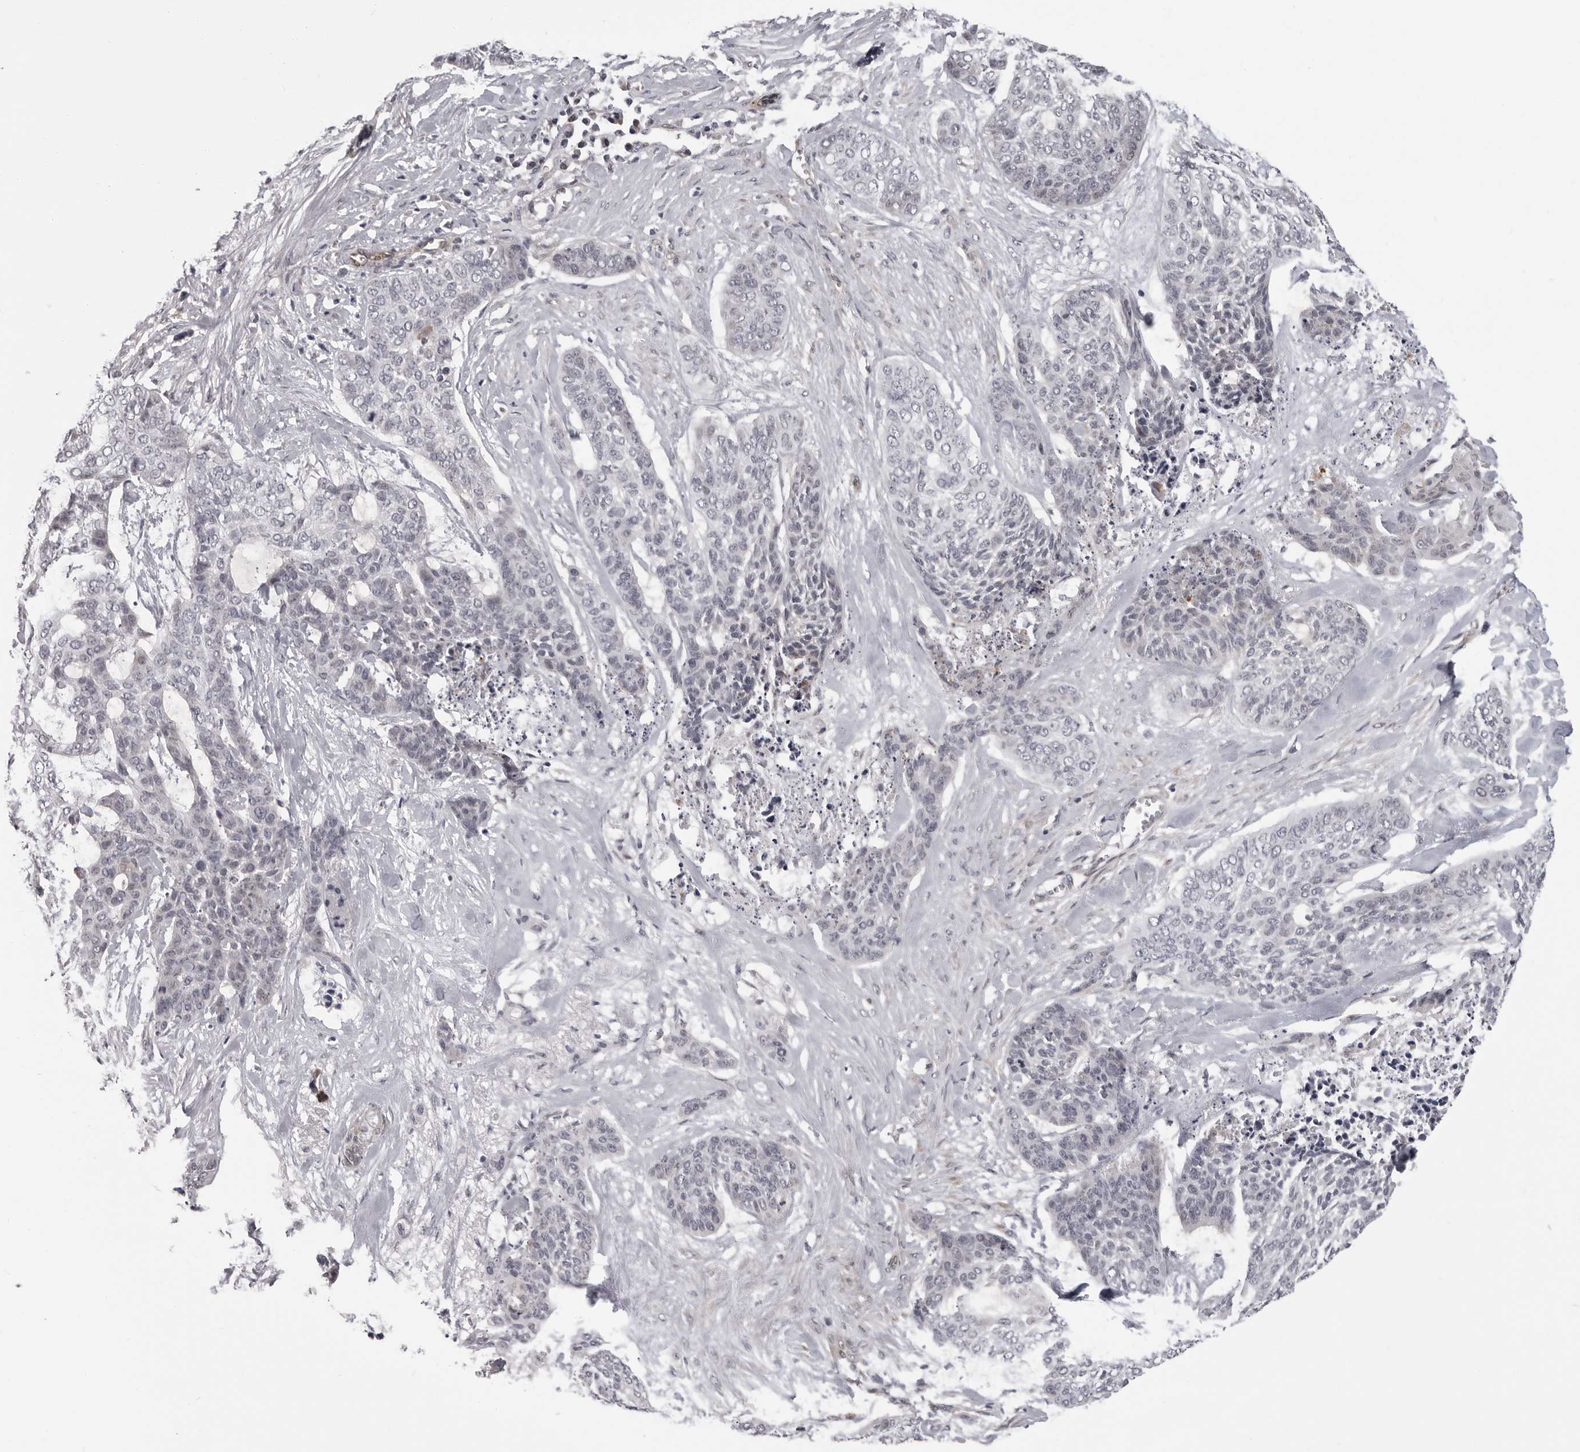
{"staining": {"intensity": "negative", "quantity": "none", "location": "none"}, "tissue": "skin cancer", "cell_type": "Tumor cells", "image_type": "cancer", "snomed": [{"axis": "morphology", "description": "Basal cell carcinoma"}, {"axis": "topography", "description": "Skin"}], "caption": "IHC photomicrograph of neoplastic tissue: human basal cell carcinoma (skin) stained with DAB shows no significant protein positivity in tumor cells.", "gene": "MAPK12", "patient": {"sex": "female", "age": 64}}